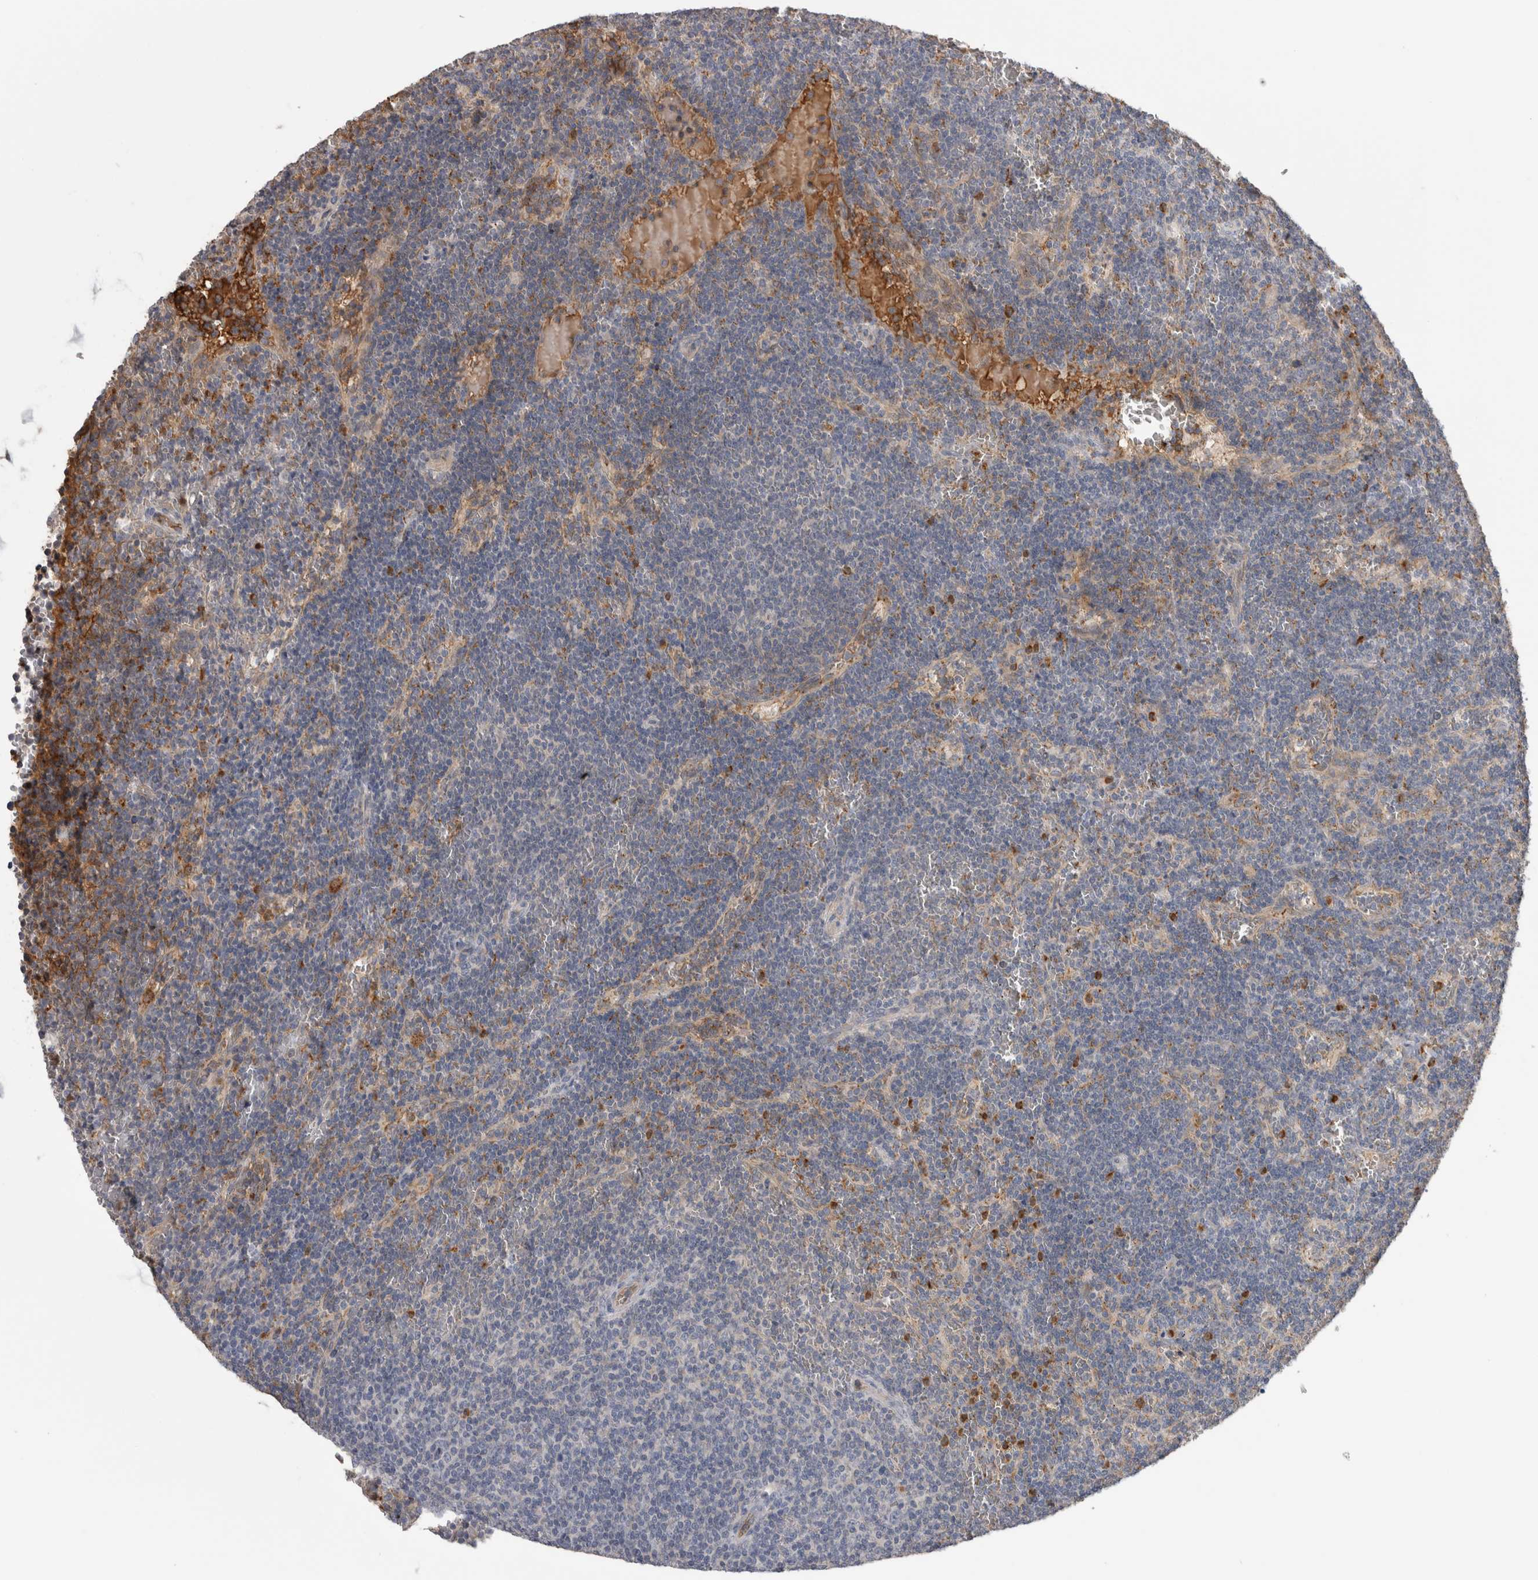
{"staining": {"intensity": "negative", "quantity": "none", "location": "none"}, "tissue": "lymphoma", "cell_type": "Tumor cells", "image_type": "cancer", "snomed": [{"axis": "morphology", "description": "Malignant lymphoma, non-Hodgkin's type, Low grade"}, {"axis": "topography", "description": "Spleen"}], "caption": "Immunohistochemical staining of low-grade malignant lymphoma, non-Hodgkin's type displays no significant positivity in tumor cells.", "gene": "TBCE", "patient": {"sex": "female", "age": 50}}